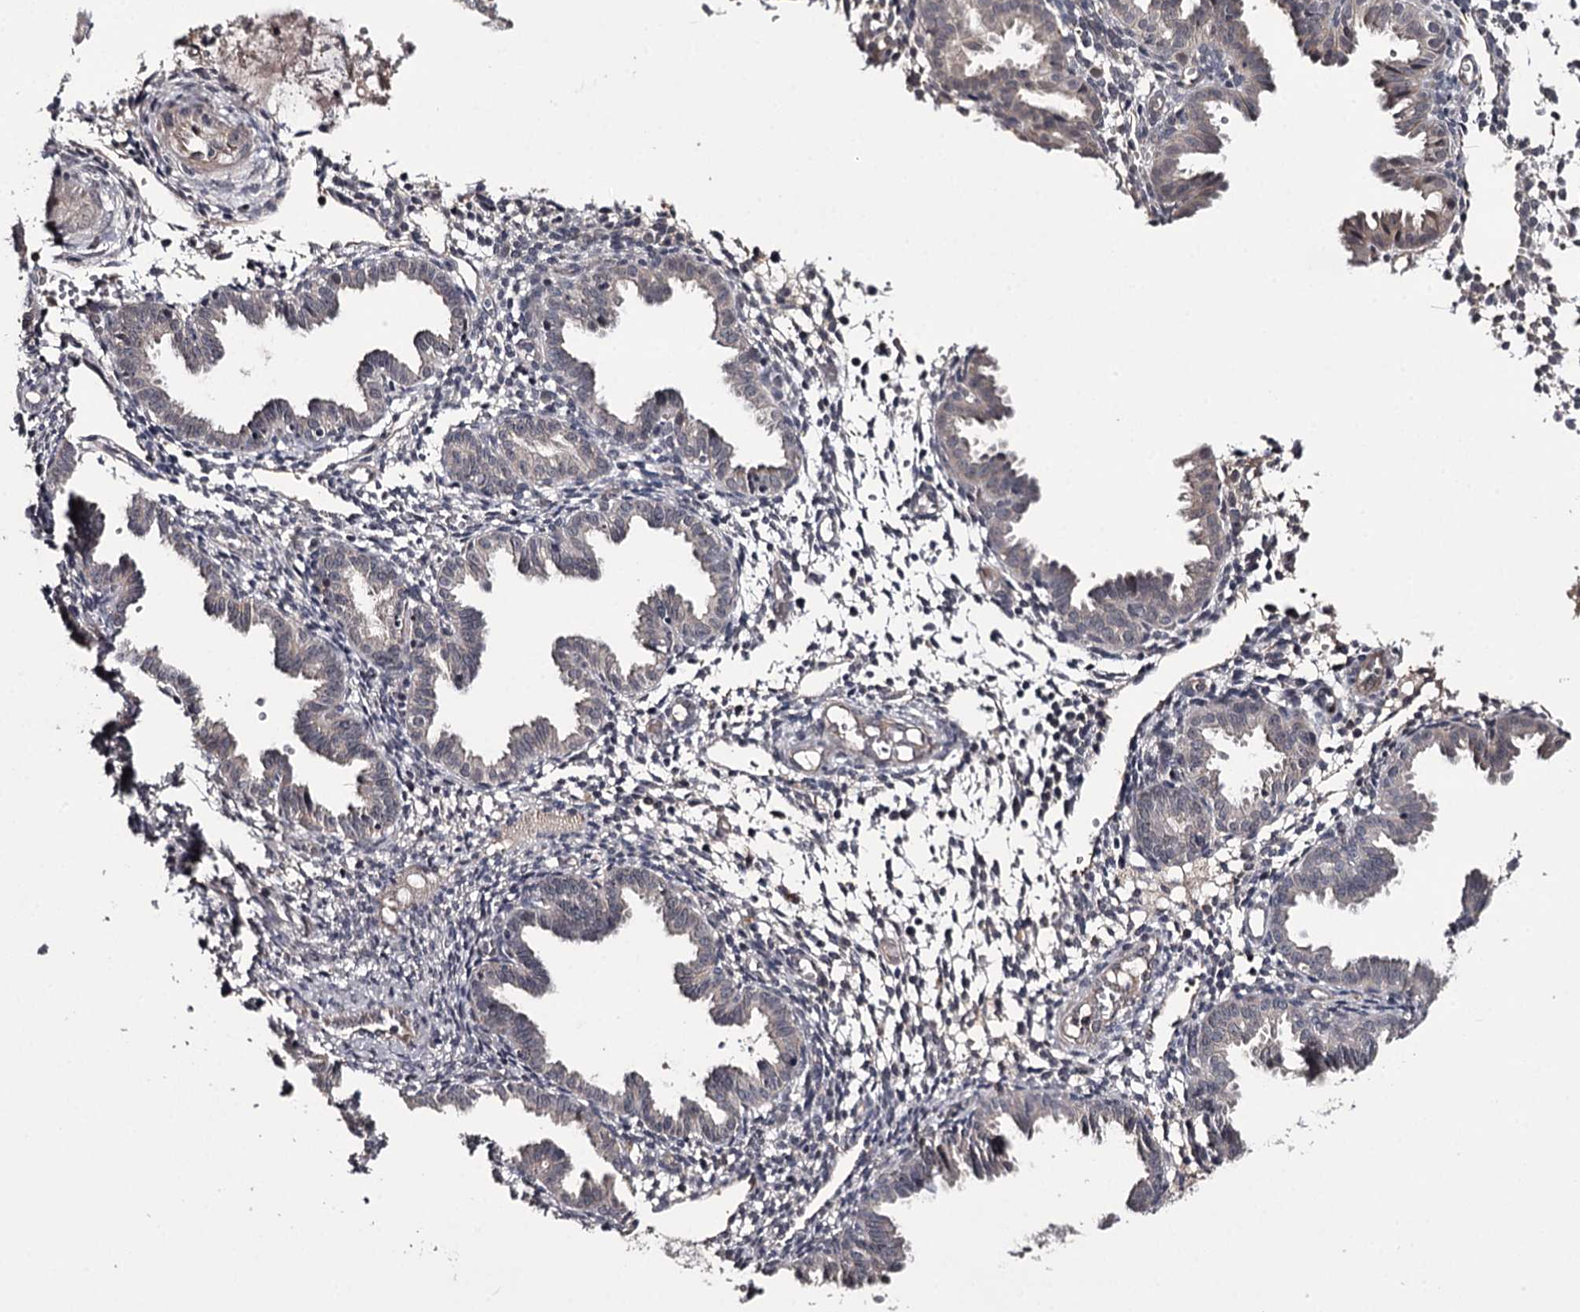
{"staining": {"intensity": "negative", "quantity": "none", "location": "none"}, "tissue": "endometrium", "cell_type": "Cells in endometrial stroma", "image_type": "normal", "snomed": [{"axis": "morphology", "description": "Normal tissue, NOS"}, {"axis": "topography", "description": "Endometrium"}], "caption": "Immunohistochemical staining of normal endometrium displays no significant positivity in cells in endometrial stroma.", "gene": "CWF19L2", "patient": {"sex": "female", "age": 33}}